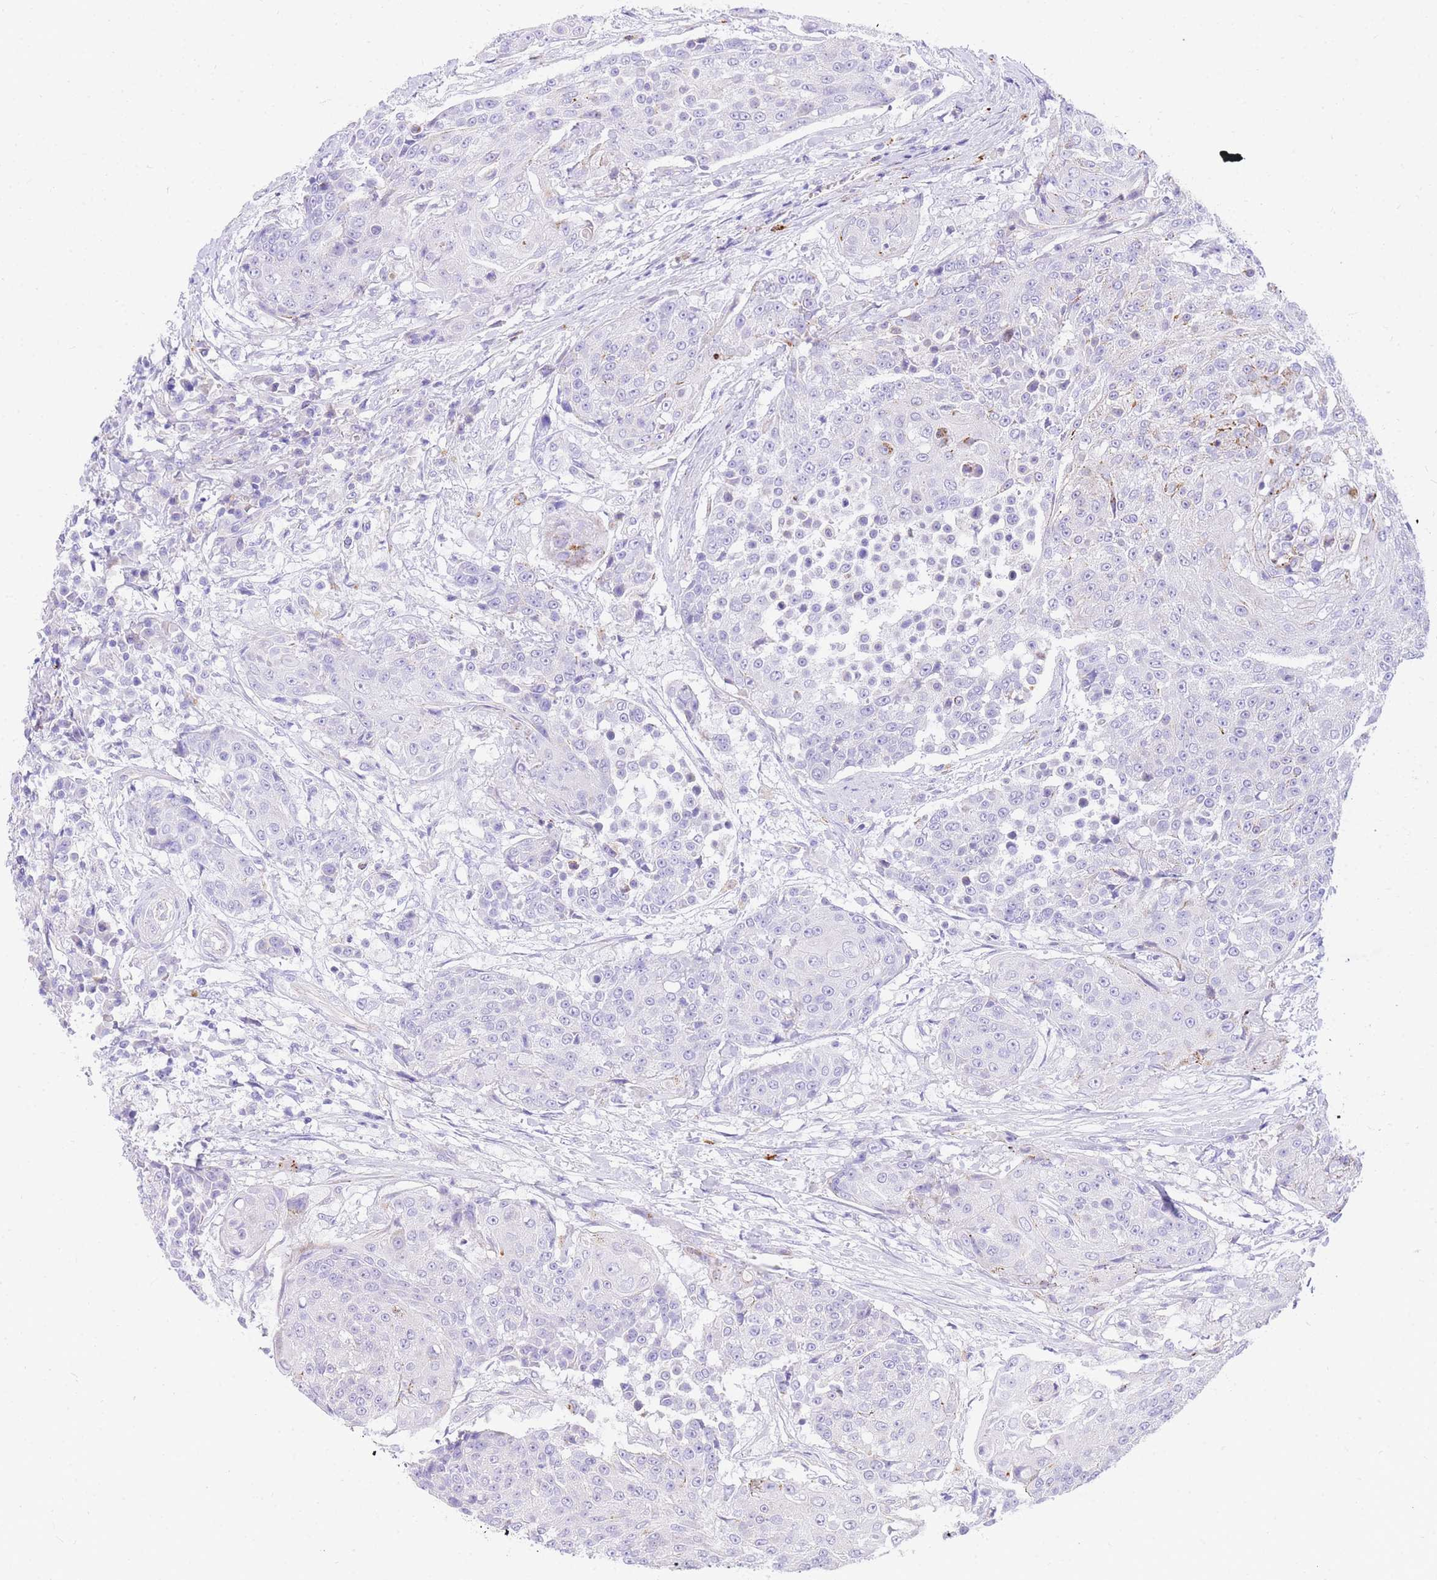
{"staining": {"intensity": "negative", "quantity": "none", "location": "none"}, "tissue": "urothelial cancer", "cell_type": "Tumor cells", "image_type": "cancer", "snomed": [{"axis": "morphology", "description": "Urothelial carcinoma, High grade"}, {"axis": "topography", "description": "Urinary bladder"}], "caption": "Urothelial cancer was stained to show a protein in brown. There is no significant expression in tumor cells. Brightfield microscopy of IHC stained with DAB (3,3'-diaminobenzidine) (brown) and hematoxylin (blue), captured at high magnification.", "gene": "UPK1A", "patient": {"sex": "female", "age": 63}}